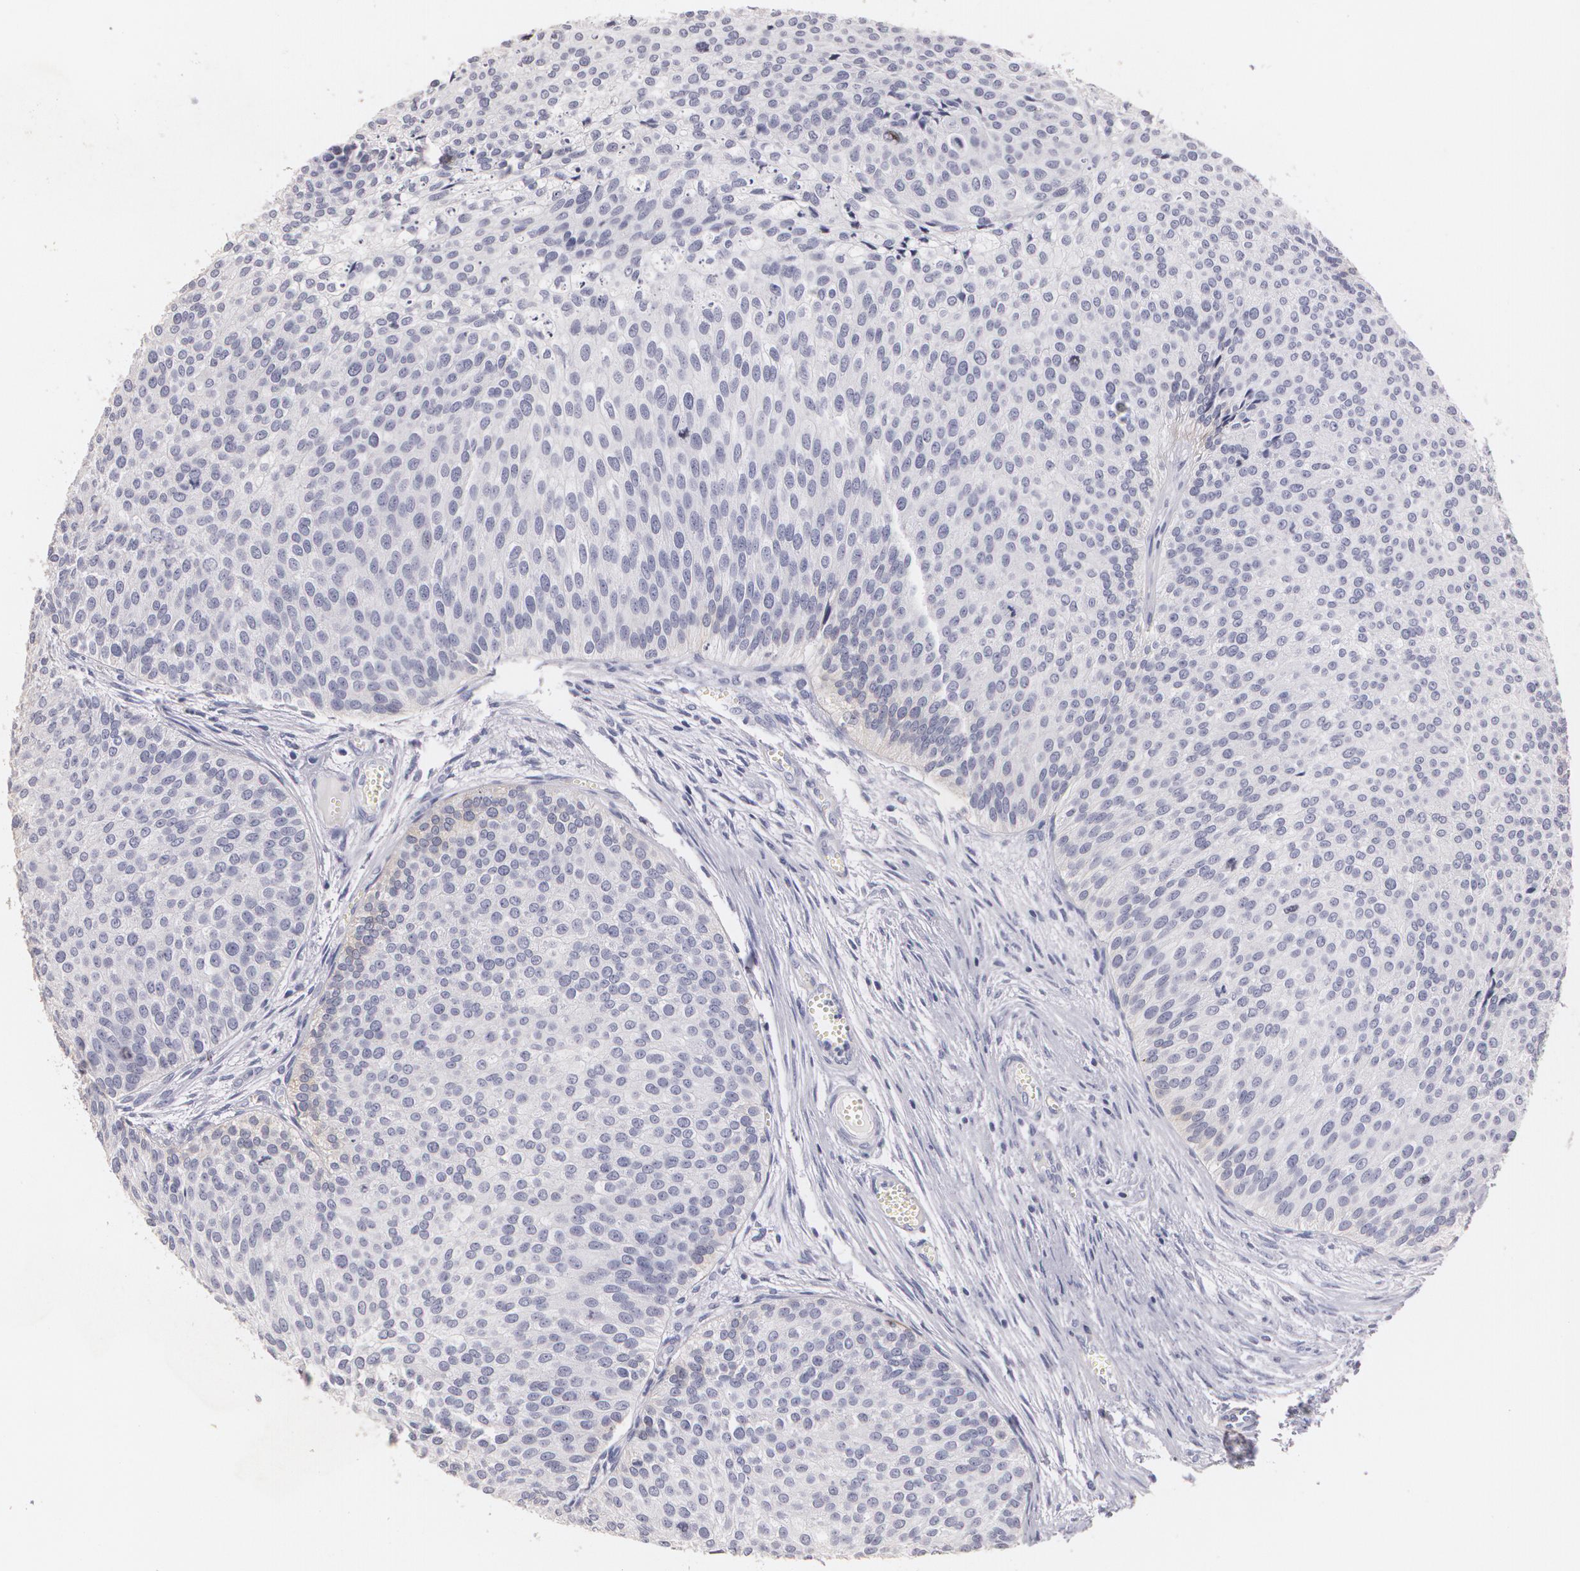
{"staining": {"intensity": "moderate", "quantity": "<25%", "location": "cytoplasmic/membranous"}, "tissue": "urothelial cancer", "cell_type": "Tumor cells", "image_type": "cancer", "snomed": [{"axis": "morphology", "description": "Urothelial carcinoma, Low grade"}, {"axis": "topography", "description": "Urinary bladder"}], "caption": "Immunohistochemical staining of urothelial cancer demonstrates low levels of moderate cytoplasmic/membranous staining in approximately <25% of tumor cells.", "gene": "NGFR", "patient": {"sex": "male", "age": 84}}